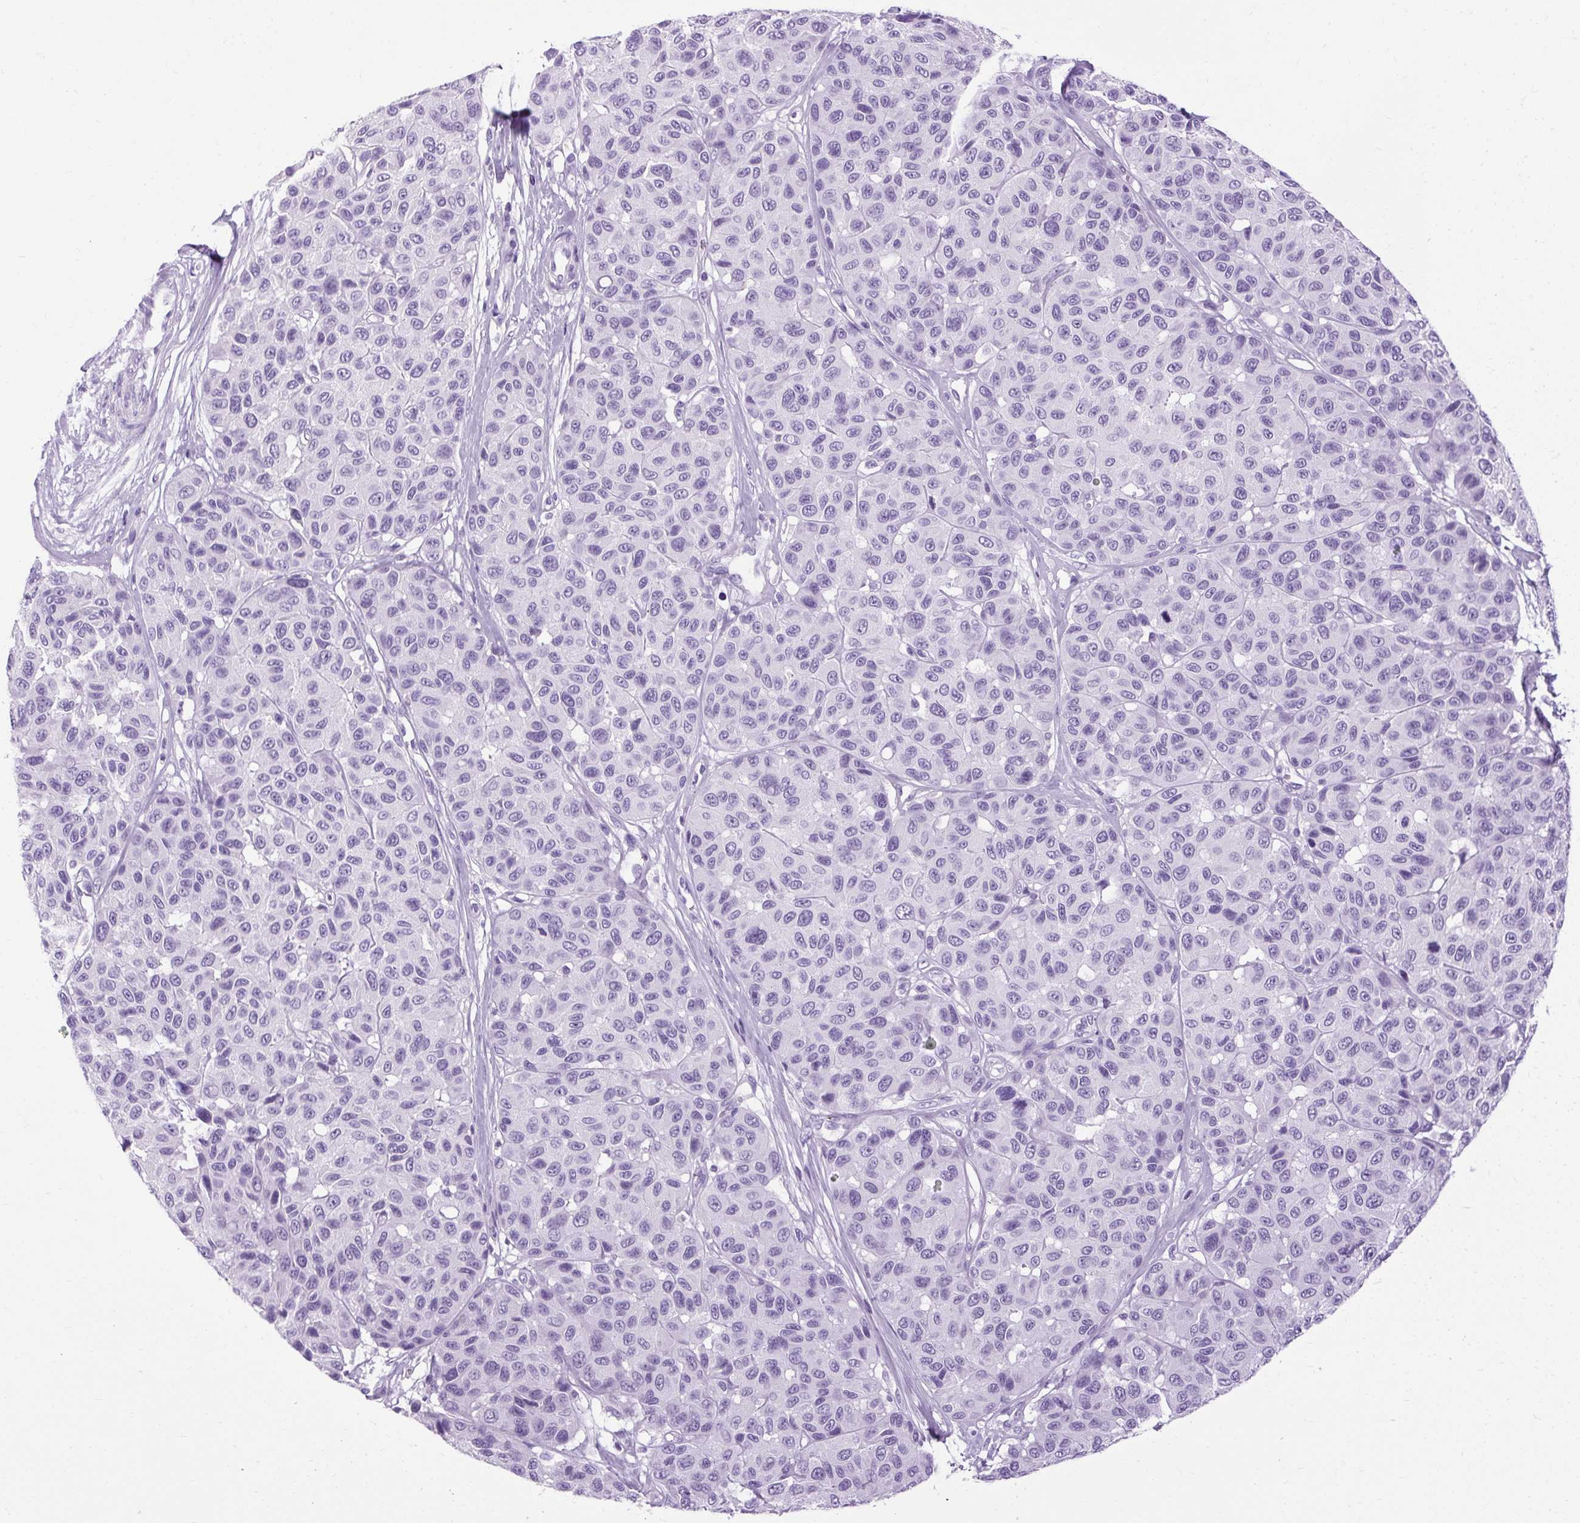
{"staining": {"intensity": "negative", "quantity": "none", "location": "none"}, "tissue": "melanoma", "cell_type": "Tumor cells", "image_type": "cancer", "snomed": [{"axis": "morphology", "description": "Malignant melanoma, NOS"}, {"axis": "topography", "description": "Skin"}], "caption": "Tumor cells are negative for brown protein staining in melanoma.", "gene": "B3GNT4", "patient": {"sex": "female", "age": 66}}